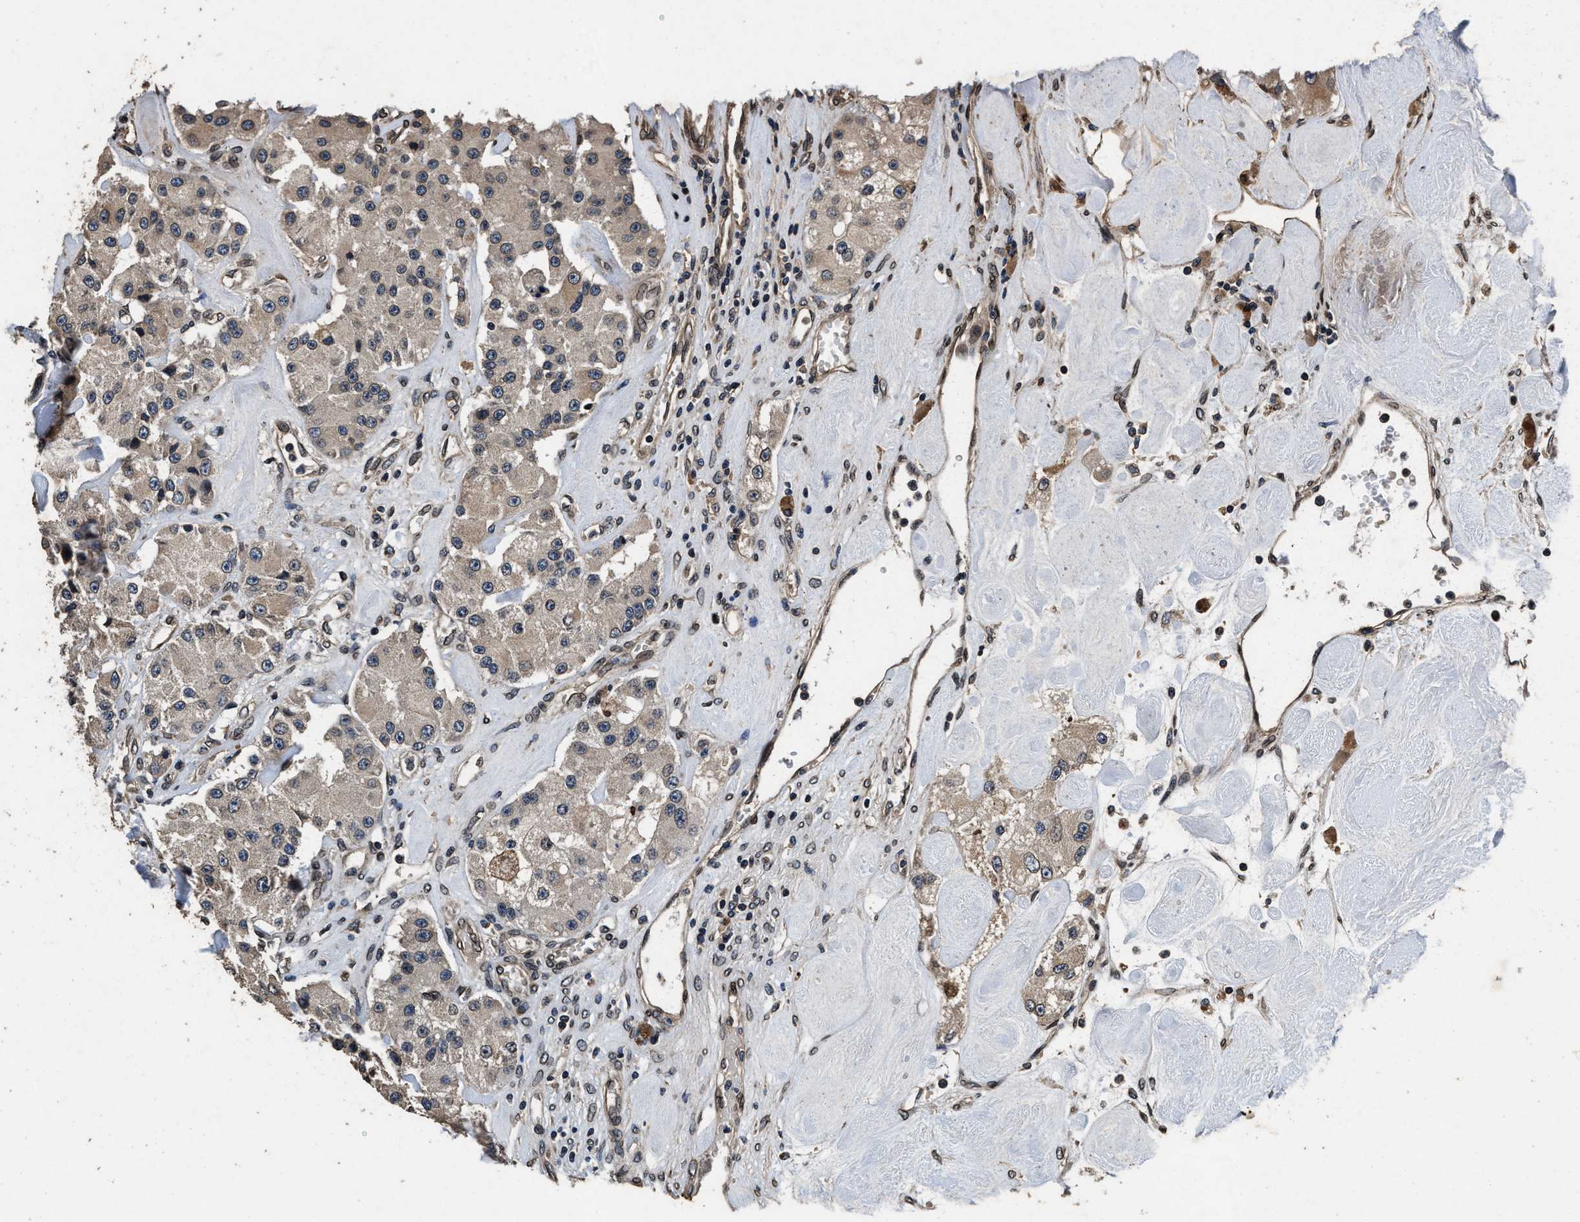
{"staining": {"intensity": "weak", "quantity": "25%-75%", "location": "cytoplasmic/membranous"}, "tissue": "carcinoid", "cell_type": "Tumor cells", "image_type": "cancer", "snomed": [{"axis": "morphology", "description": "Carcinoid, malignant, NOS"}, {"axis": "topography", "description": "Pancreas"}], "caption": "Protein expression analysis of human carcinoid reveals weak cytoplasmic/membranous staining in about 25%-75% of tumor cells.", "gene": "ACCS", "patient": {"sex": "male", "age": 41}}